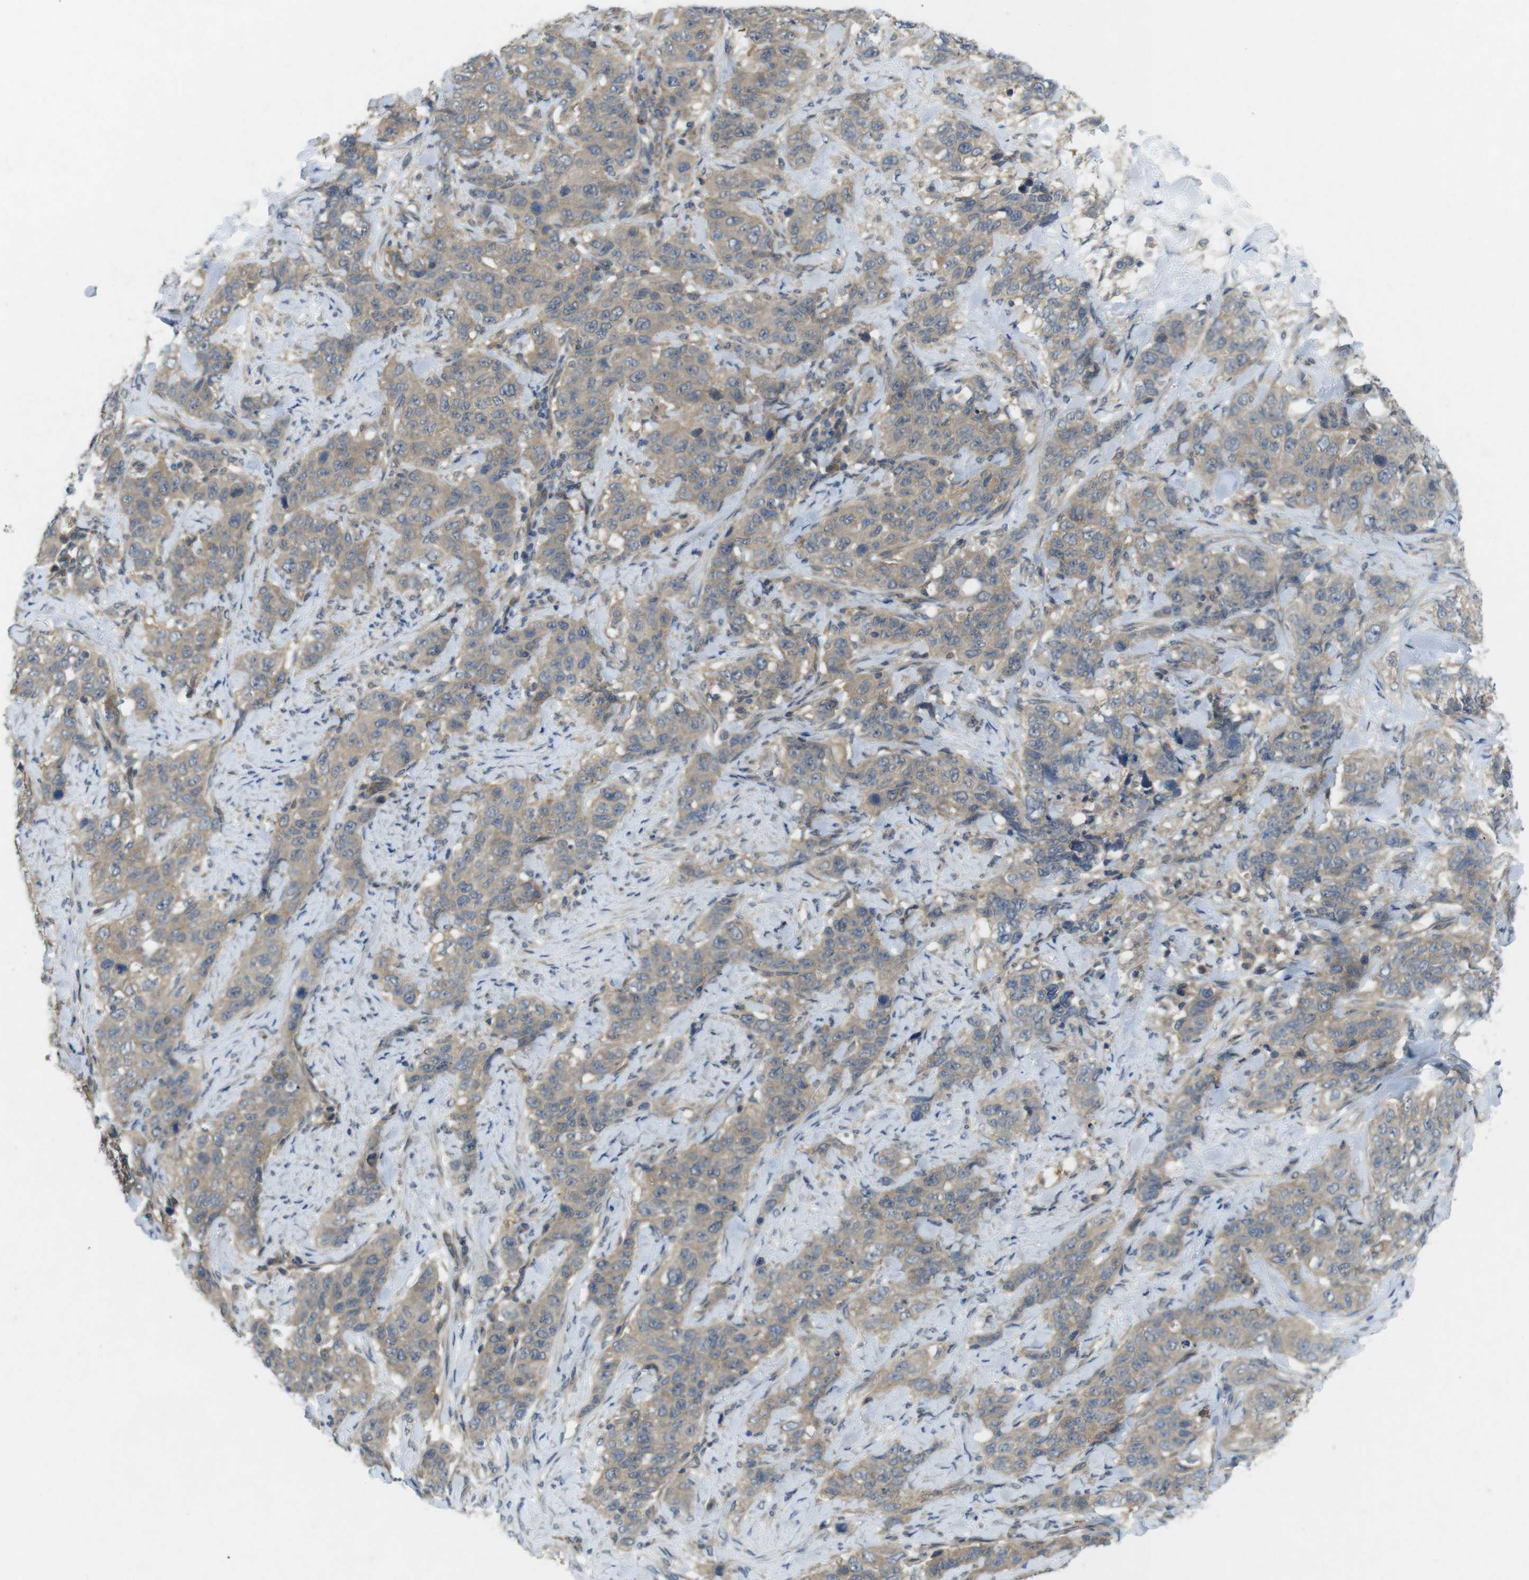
{"staining": {"intensity": "weak", "quantity": ">75%", "location": "cytoplasmic/membranous"}, "tissue": "stomach cancer", "cell_type": "Tumor cells", "image_type": "cancer", "snomed": [{"axis": "morphology", "description": "Adenocarcinoma, NOS"}, {"axis": "topography", "description": "Stomach"}], "caption": "Immunohistochemical staining of stomach cancer shows weak cytoplasmic/membranous protein staining in approximately >75% of tumor cells.", "gene": "SUGT1", "patient": {"sex": "male", "age": 48}}